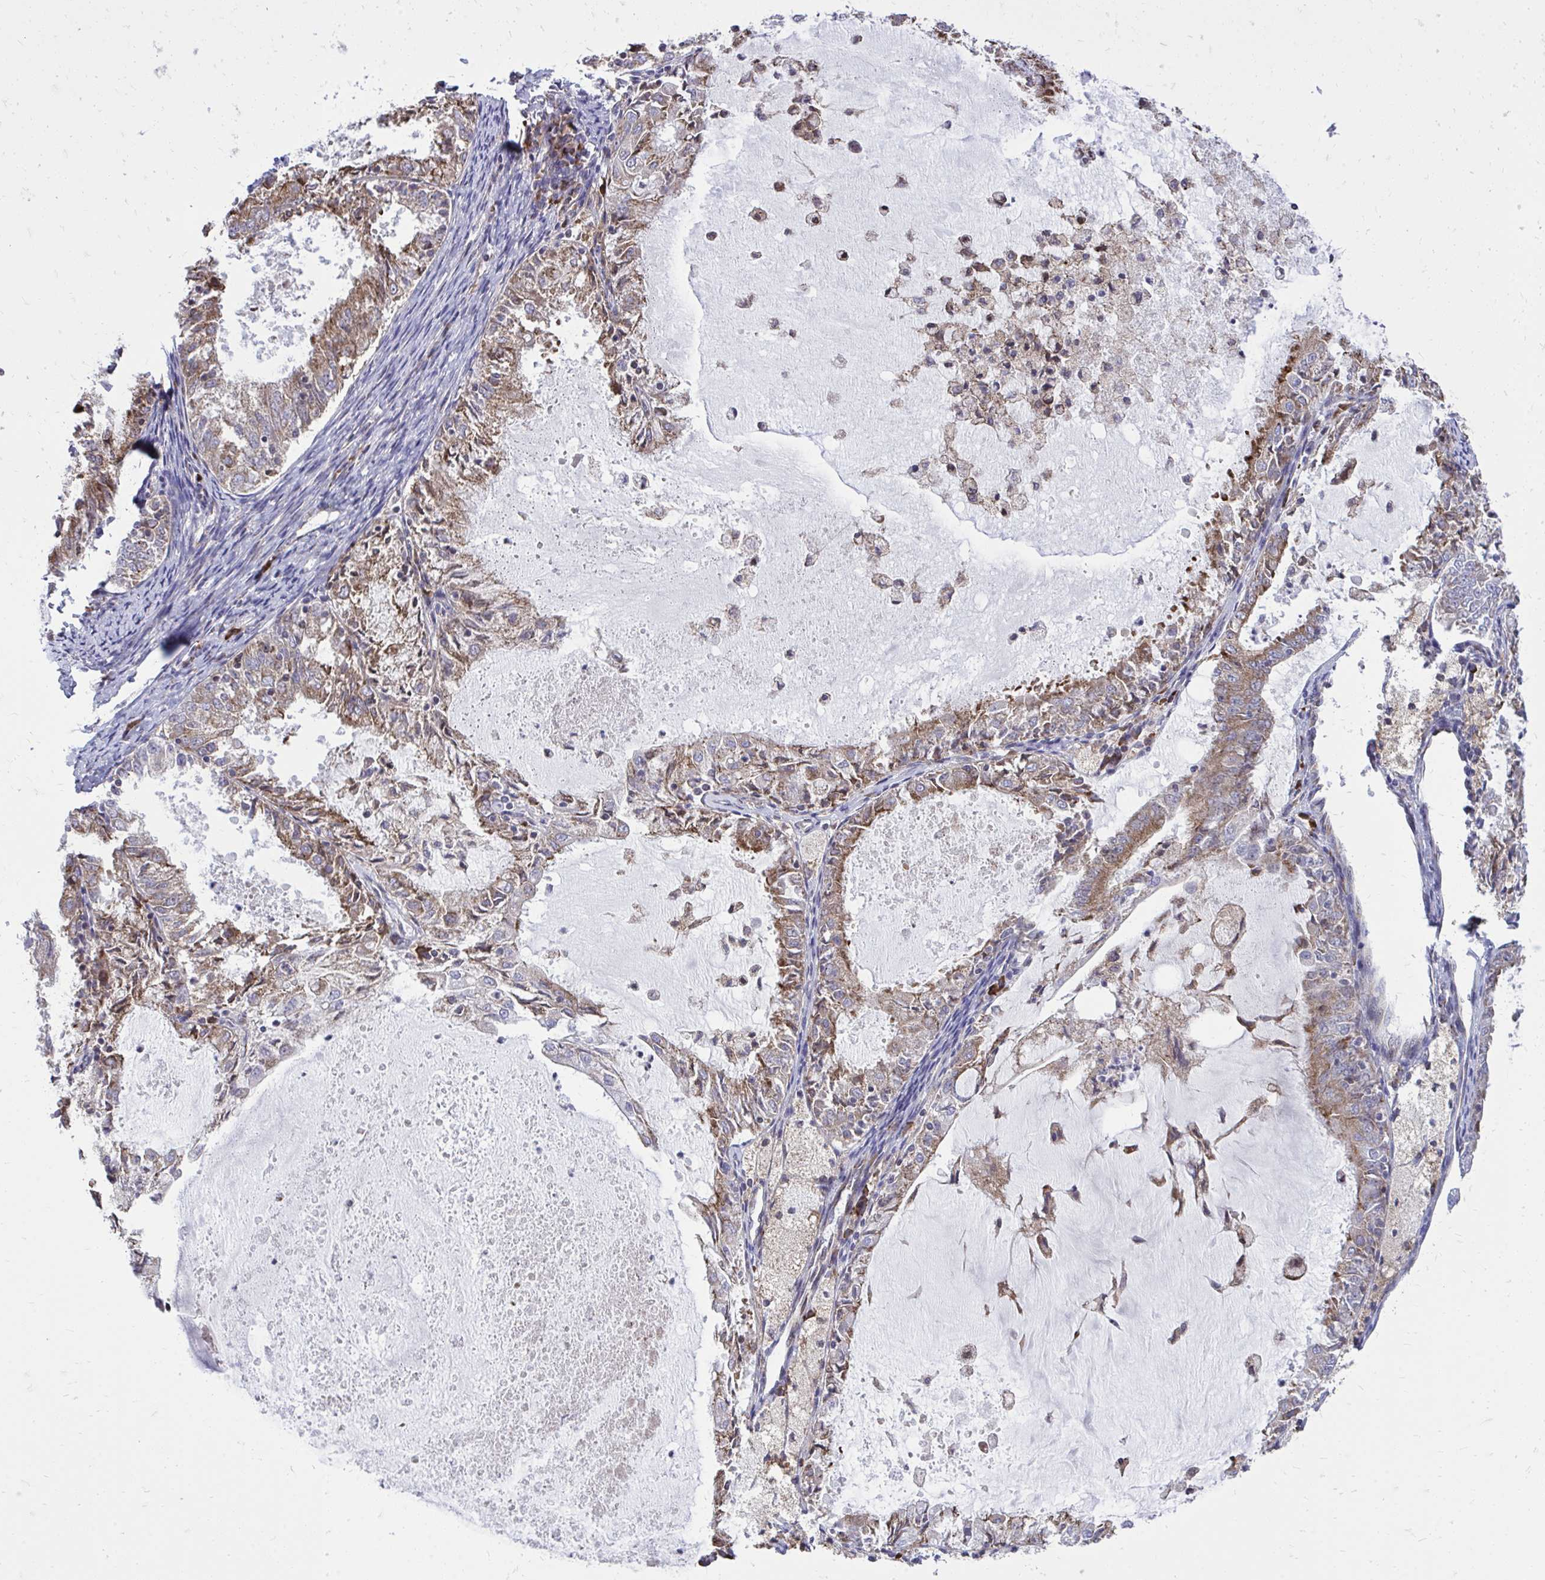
{"staining": {"intensity": "moderate", "quantity": ">75%", "location": "cytoplasmic/membranous"}, "tissue": "endometrial cancer", "cell_type": "Tumor cells", "image_type": "cancer", "snomed": [{"axis": "morphology", "description": "Adenocarcinoma, NOS"}, {"axis": "topography", "description": "Endometrium"}], "caption": "Immunohistochemistry (IHC) histopathology image of neoplastic tissue: human adenocarcinoma (endometrial) stained using IHC exhibits medium levels of moderate protein expression localized specifically in the cytoplasmic/membranous of tumor cells, appearing as a cytoplasmic/membranous brown color.", "gene": "METTL9", "patient": {"sex": "female", "age": 57}}